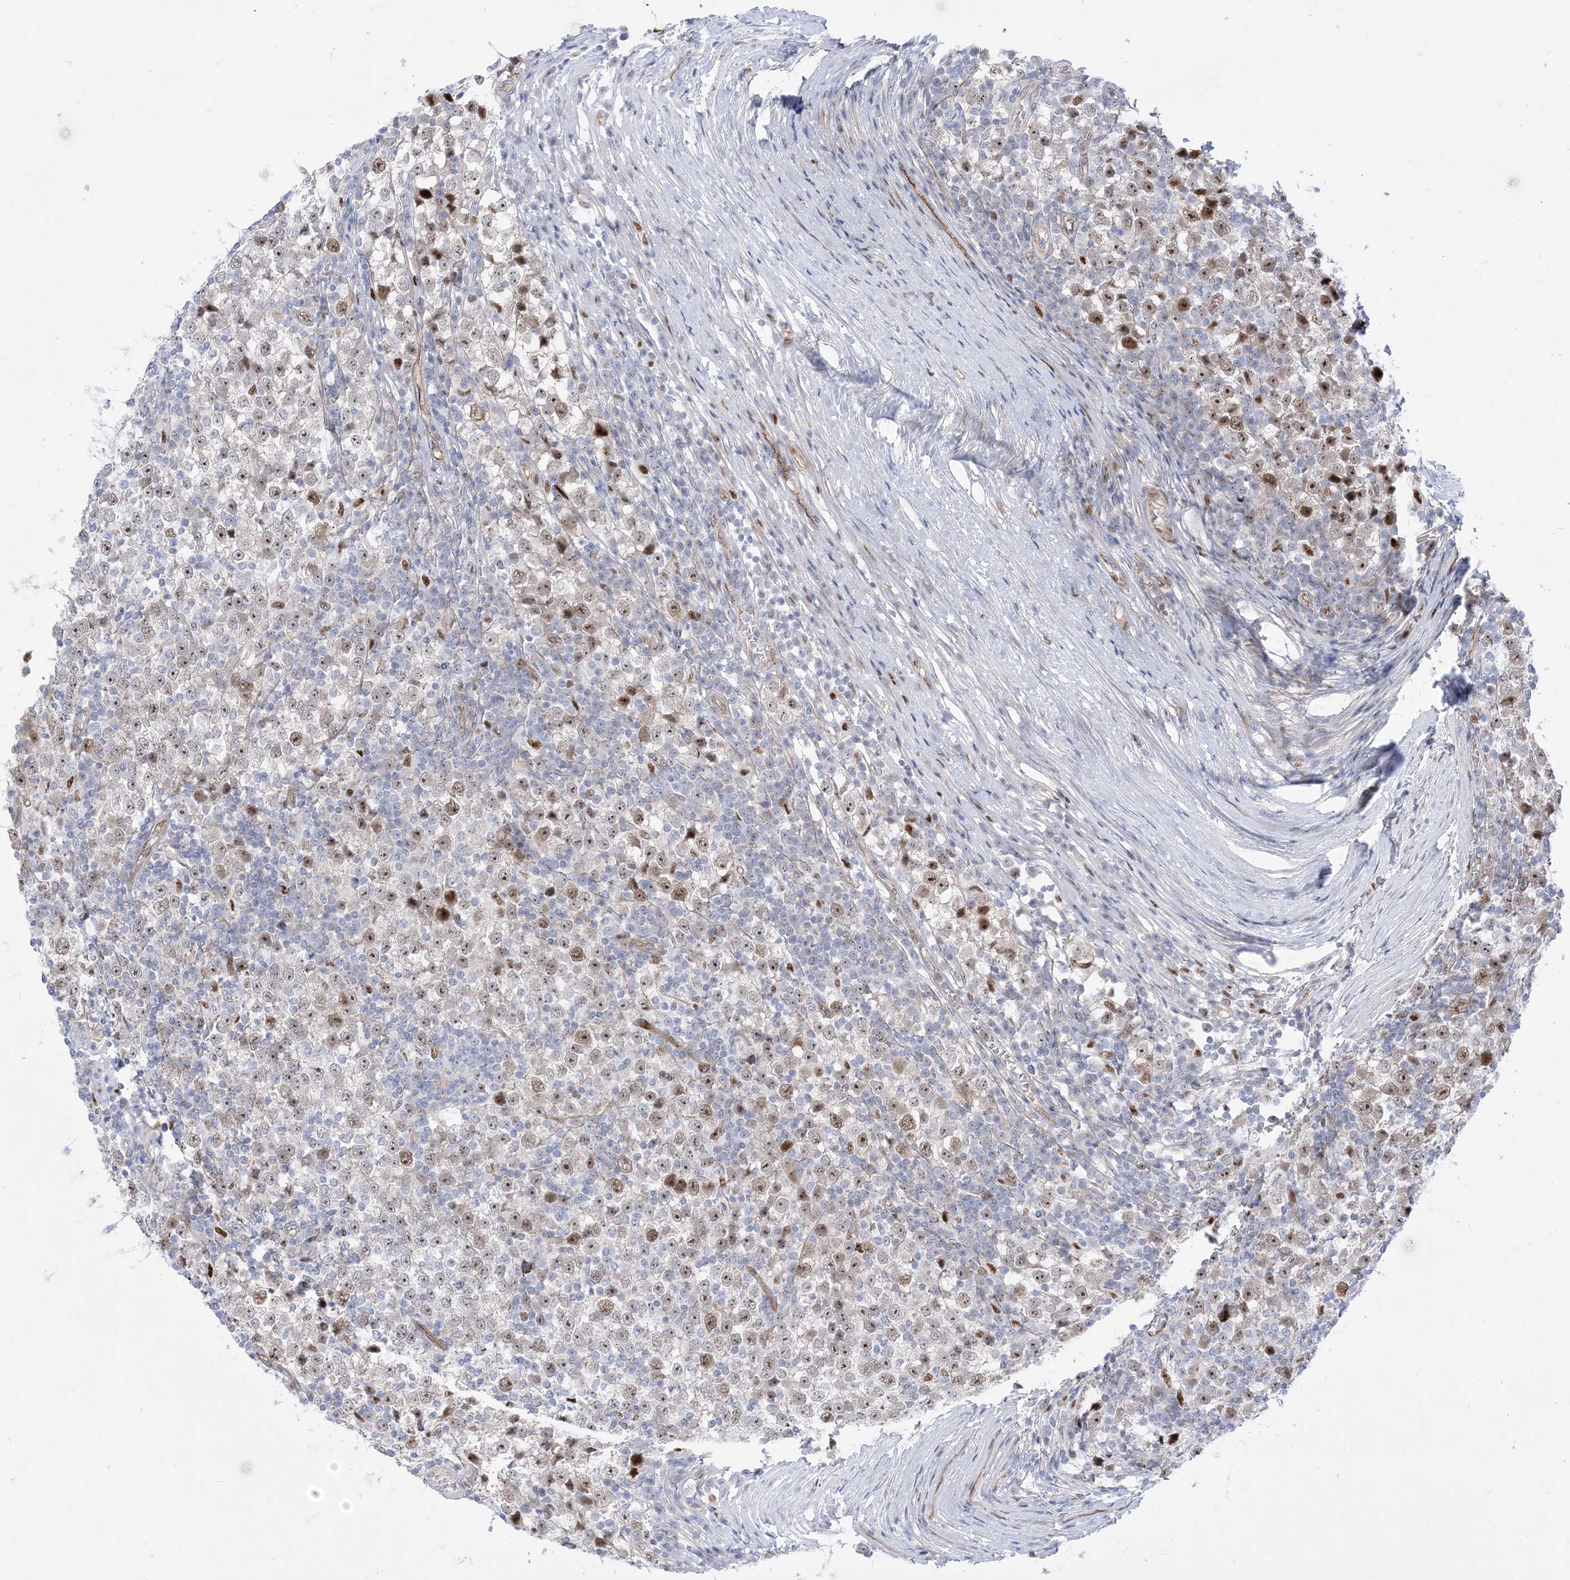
{"staining": {"intensity": "moderate", "quantity": "<25%", "location": "nuclear"}, "tissue": "testis cancer", "cell_type": "Tumor cells", "image_type": "cancer", "snomed": [{"axis": "morphology", "description": "Seminoma, NOS"}, {"axis": "topography", "description": "Testis"}], "caption": "Immunohistochemical staining of human testis cancer demonstrates moderate nuclear protein staining in about <25% of tumor cells.", "gene": "MARS2", "patient": {"sex": "male", "age": 65}}